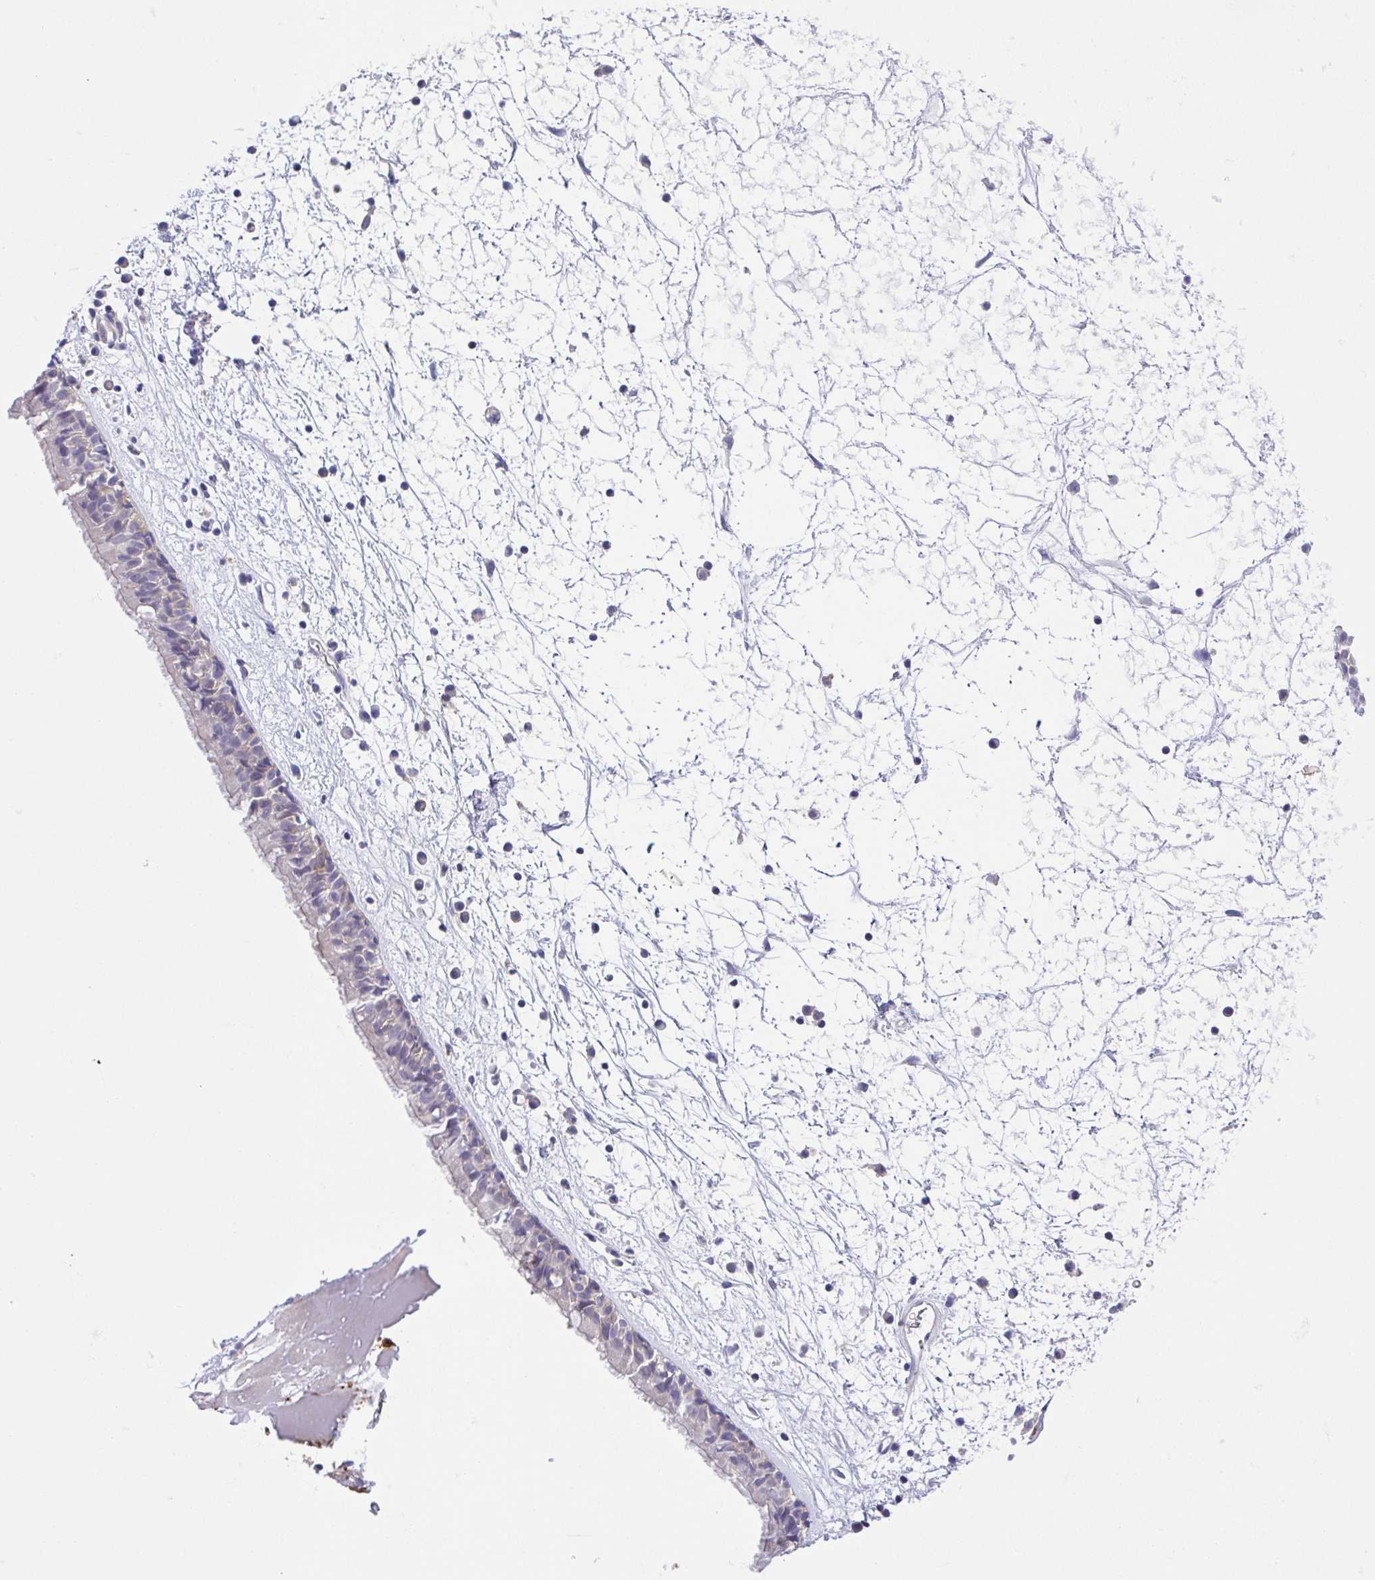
{"staining": {"intensity": "moderate", "quantity": "25%-75%", "location": "cytoplasmic/membranous"}, "tissue": "nasopharynx", "cell_type": "Respiratory epithelial cells", "image_type": "normal", "snomed": [{"axis": "morphology", "description": "Normal tissue, NOS"}, {"axis": "topography", "description": "Nasopharynx"}], "caption": "This histopathology image reveals unremarkable nasopharynx stained with IHC to label a protein in brown. The cytoplasmic/membranous of respiratory epithelial cells show moderate positivity for the protein. Nuclei are counter-stained blue.", "gene": "PRR14L", "patient": {"sex": "male", "age": 24}}